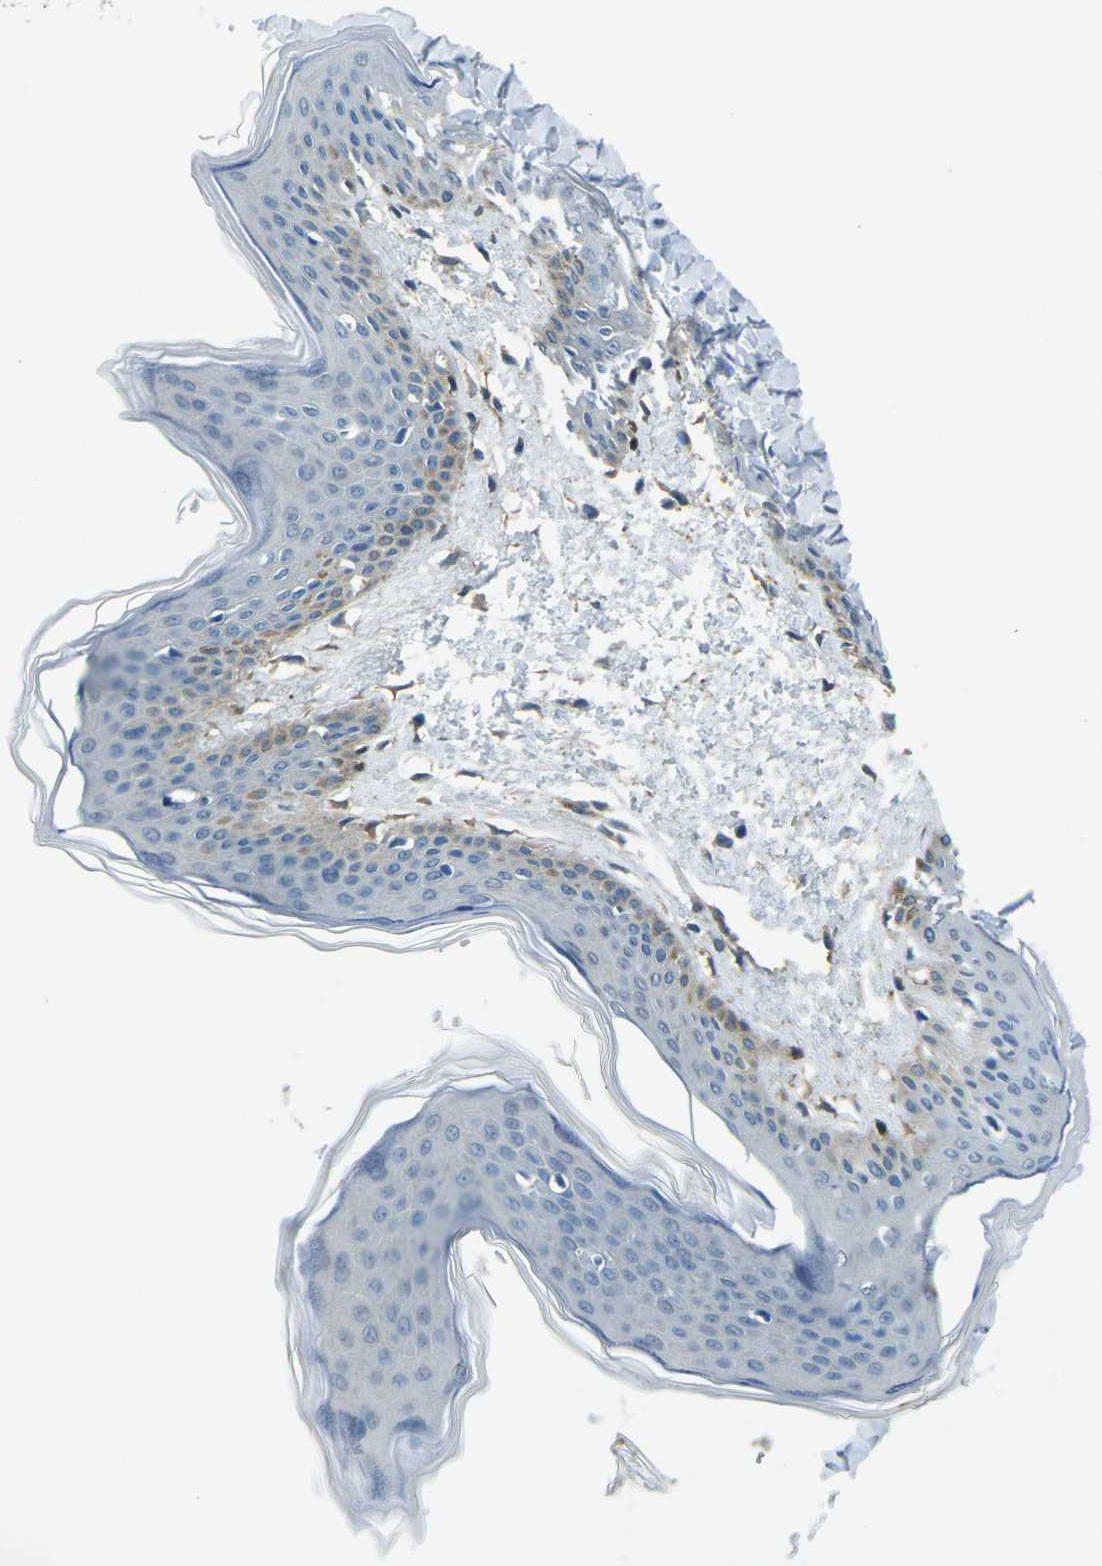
{"staining": {"intensity": "strong", "quantity": ">75%", "location": "cytoplasmic/membranous"}, "tissue": "skin", "cell_type": "Fibroblasts", "image_type": "normal", "snomed": [{"axis": "morphology", "description": "Normal tissue, NOS"}, {"axis": "topography", "description": "Skin"}], "caption": "Strong cytoplasmic/membranous protein staining is seen in approximately >75% of fibroblasts in skin. Nuclei are stained in blue.", "gene": "GRAMD1C", "patient": {"sex": "female", "age": 17}}